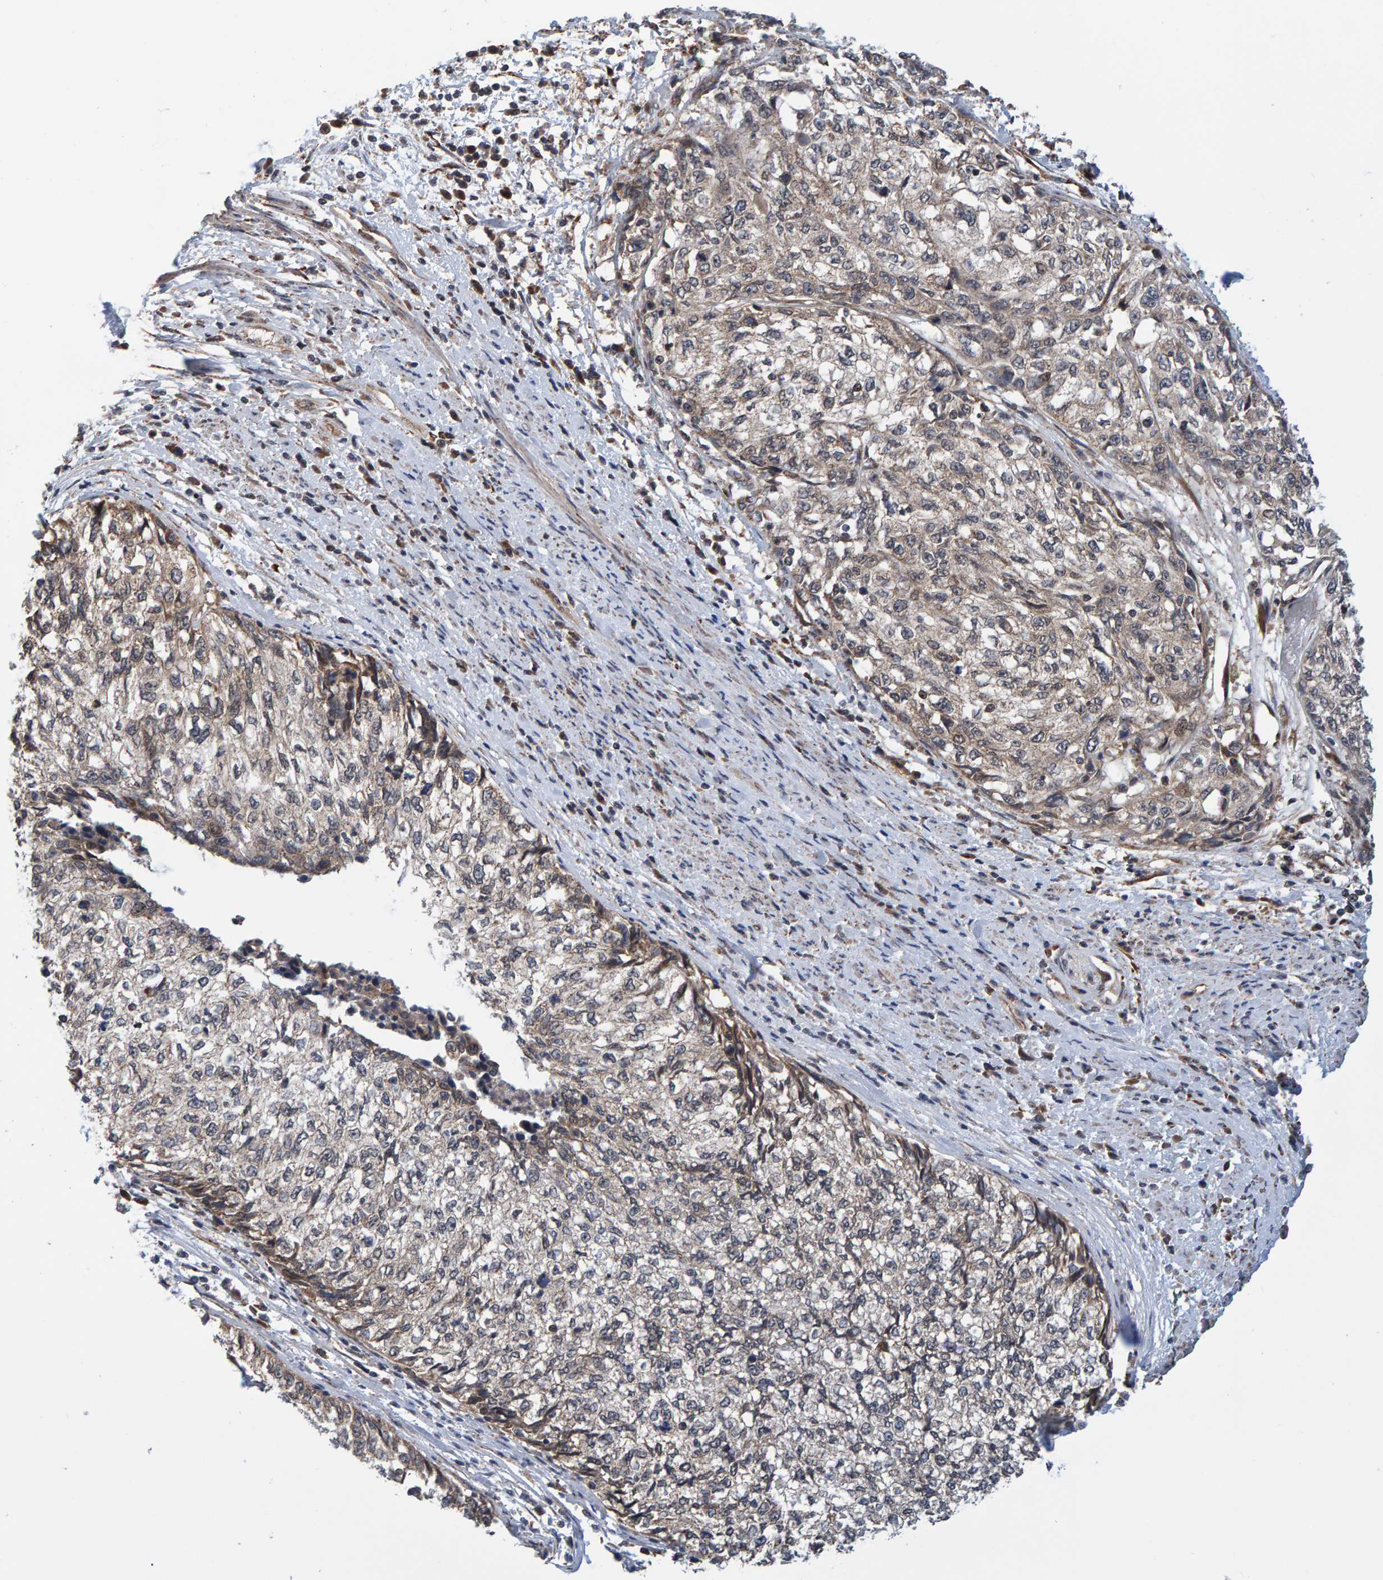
{"staining": {"intensity": "weak", "quantity": "<25%", "location": "cytoplasmic/membranous"}, "tissue": "cervical cancer", "cell_type": "Tumor cells", "image_type": "cancer", "snomed": [{"axis": "morphology", "description": "Squamous cell carcinoma, NOS"}, {"axis": "topography", "description": "Cervix"}], "caption": "Tumor cells are negative for brown protein staining in cervical squamous cell carcinoma. (Stains: DAB immunohistochemistry with hematoxylin counter stain, Microscopy: brightfield microscopy at high magnification).", "gene": "SCRN2", "patient": {"sex": "female", "age": 57}}